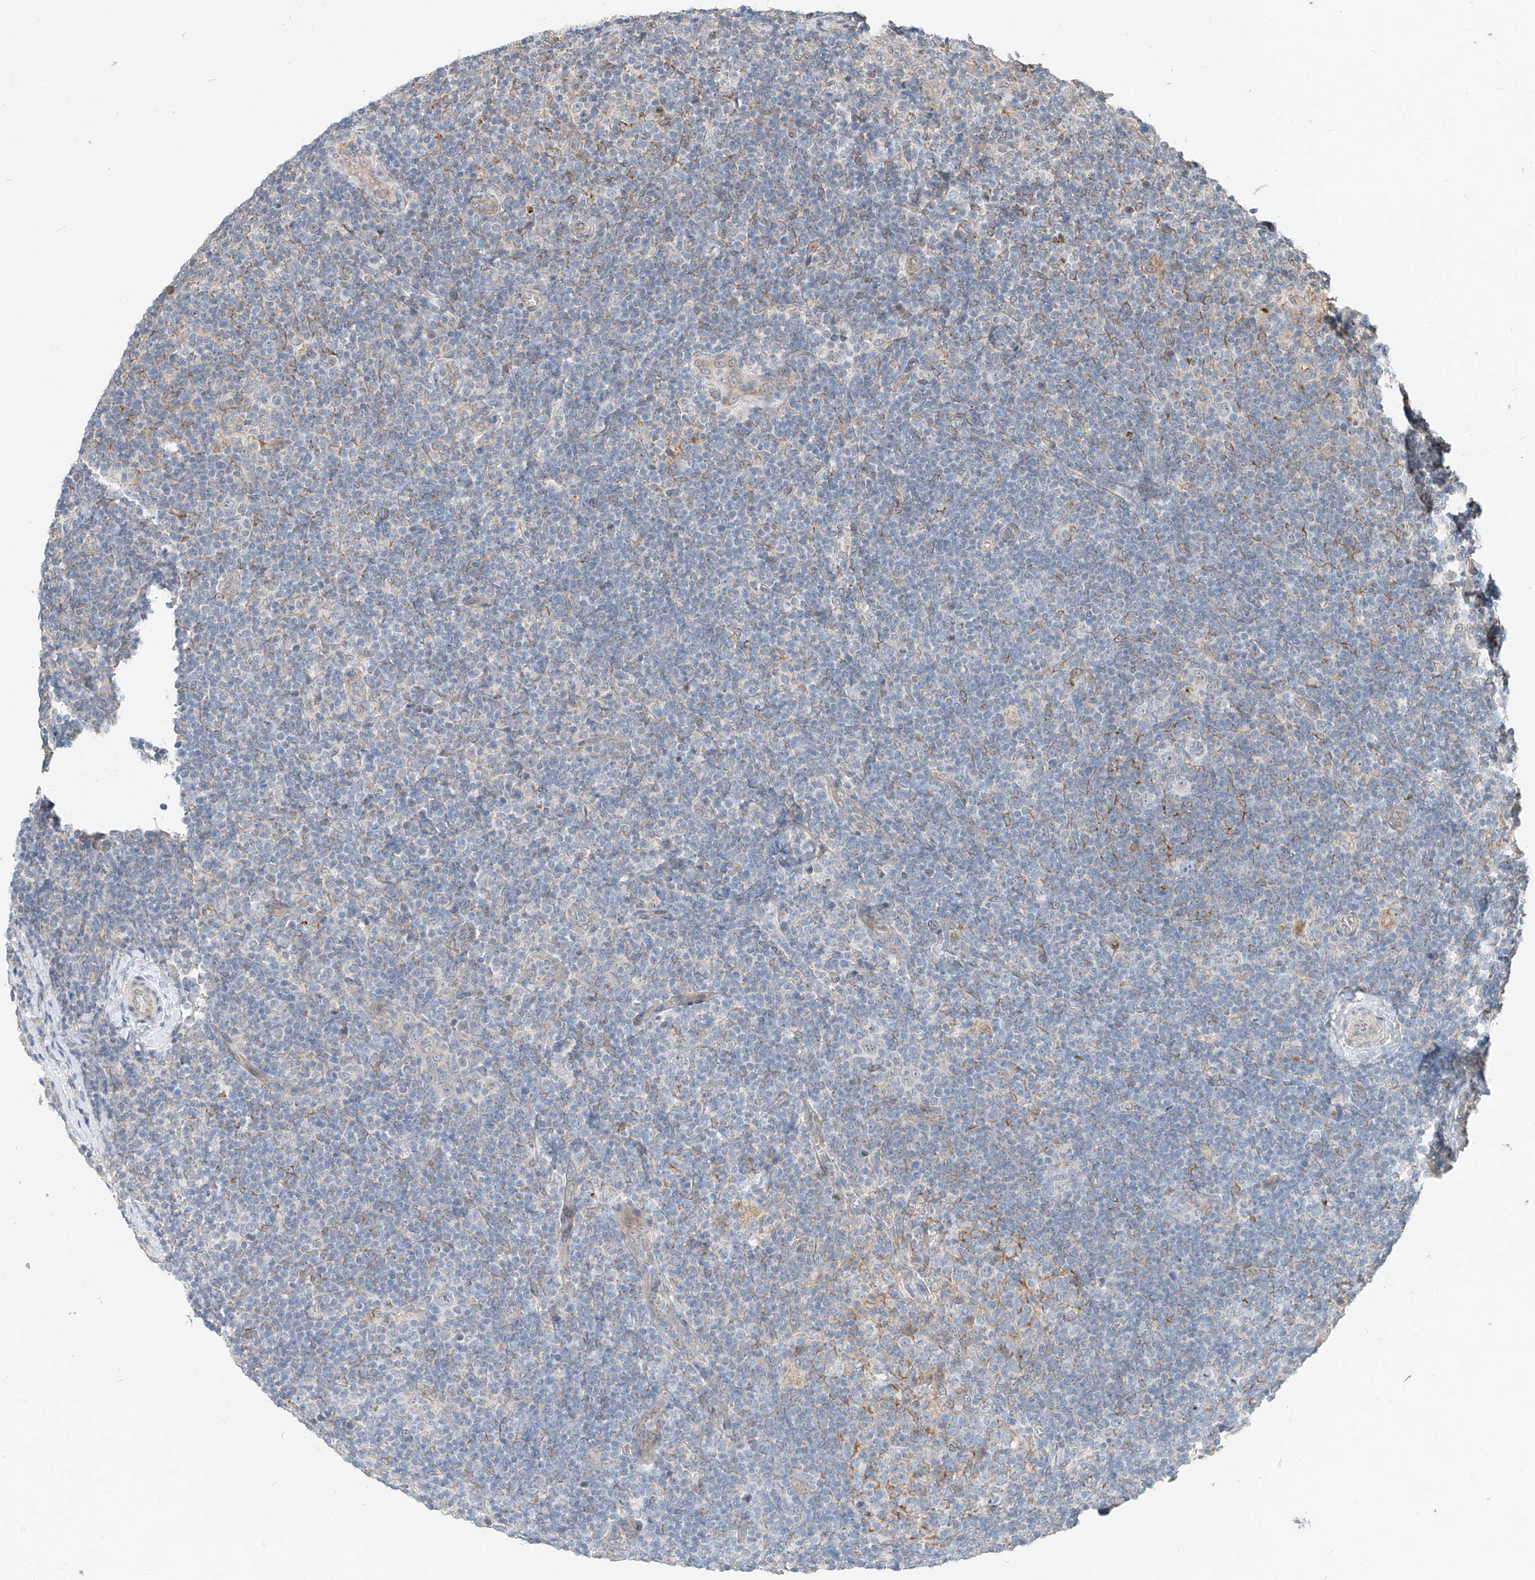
{"staining": {"intensity": "negative", "quantity": "none", "location": "none"}, "tissue": "lymphoma", "cell_type": "Tumor cells", "image_type": "cancer", "snomed": [{"axis": "morphology", "description": "Hodgkin's disease, NOS"}, {"axis": "topography", "description": "Lymph node"}], "caption": "Protein analysis of lymphoma reveals no significant expression in tumor cells.", "gene": "STX19", "patient": {"sex": "female", "age": 57}}